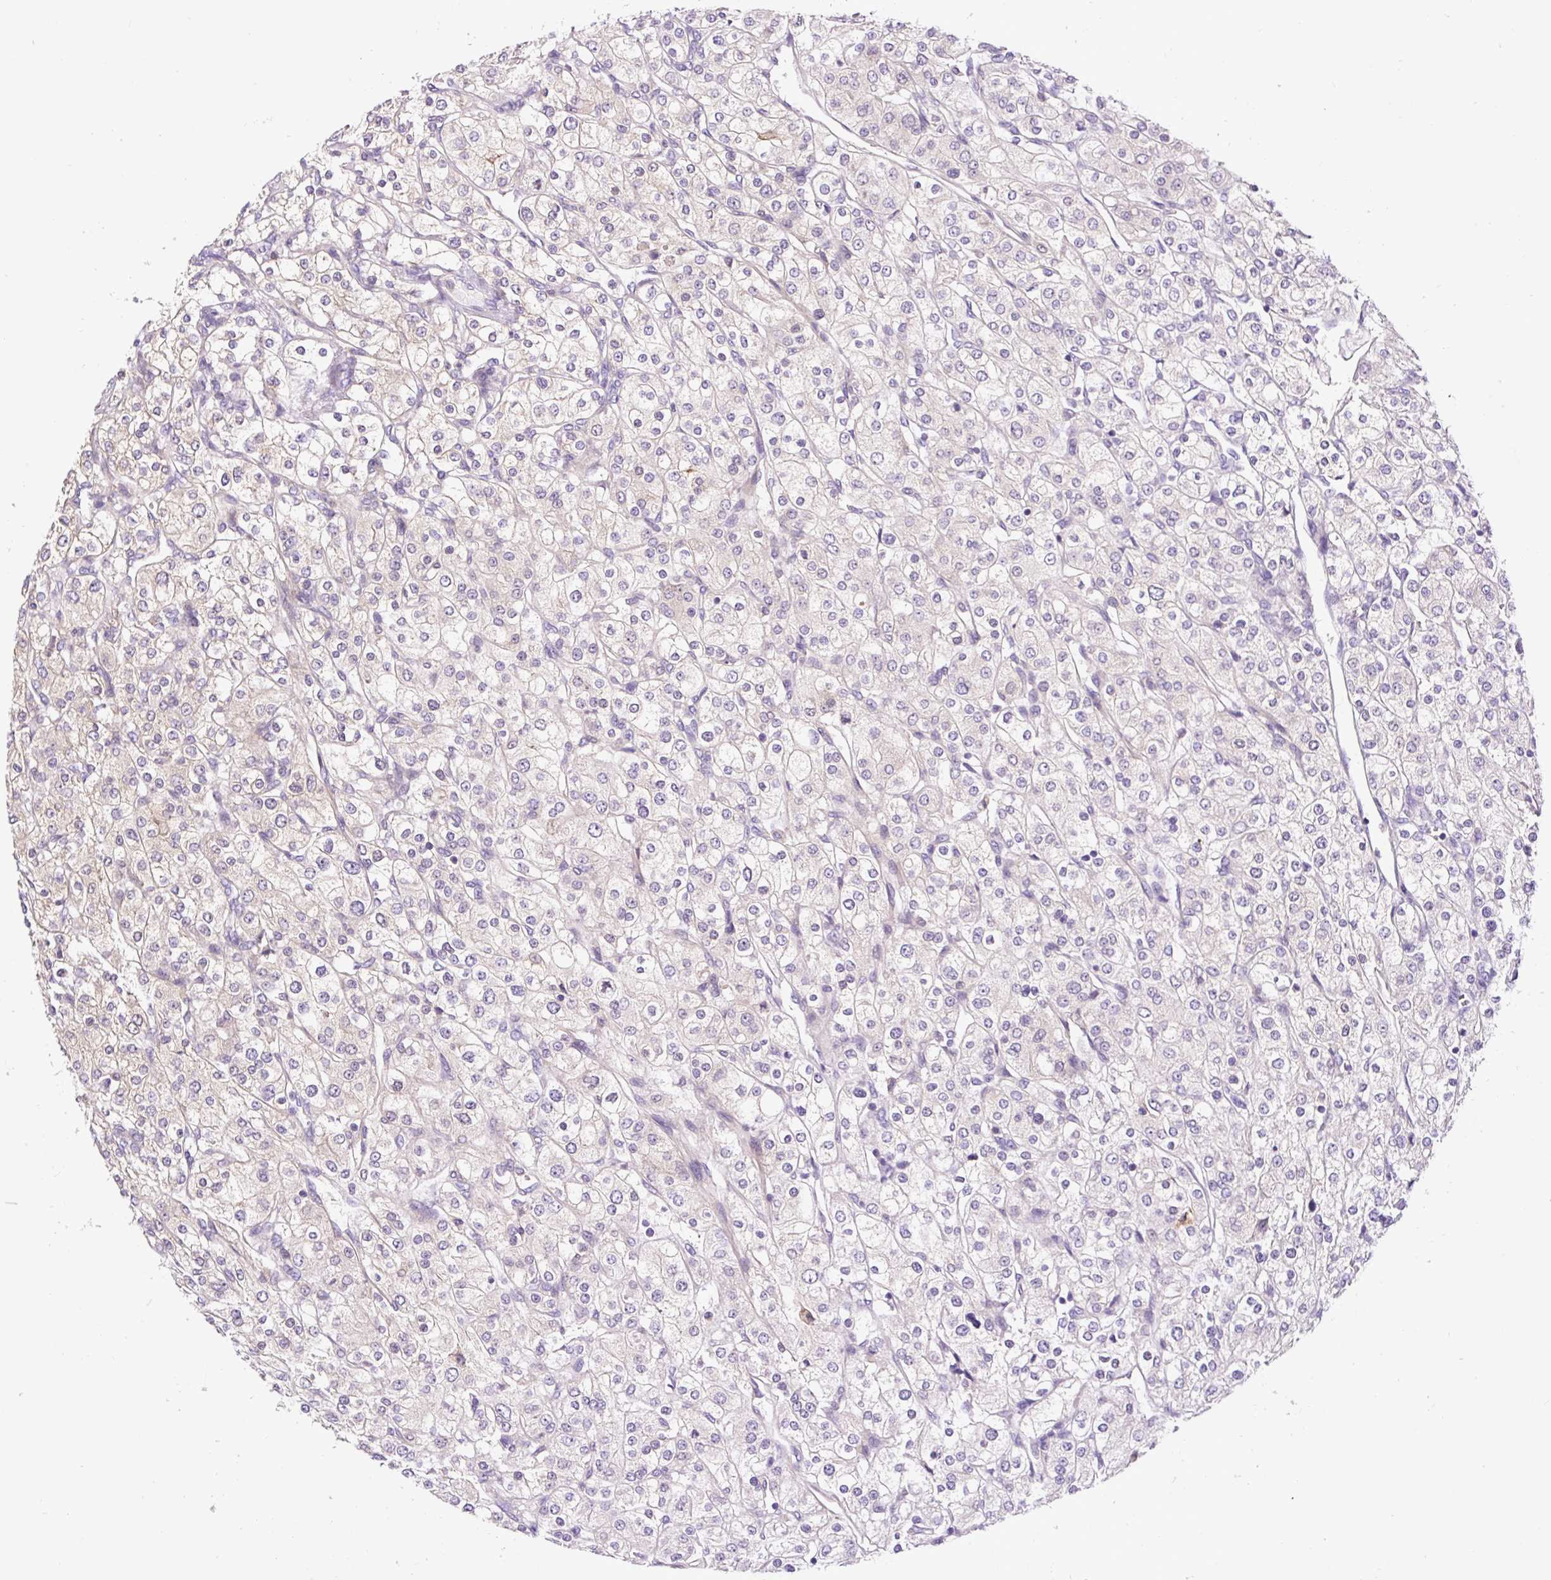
{"staining": {"intensity": "negative", "quantity": "none", "location": "none"}, "tissue": "renal cancer", "cell_type": "Tumor cells", "image_type": "cancer", "snomed": [{"axis": "morphology", "description": "Adenocarcinoma, NOS"}, {"axis": "topography", "description": "Kidney"}], "caption": "IHC of renal cancer (adenocarcinoma) reveals no positivity in tumor cells.", "gene": "CCDC28A", "patient": {"sex": "male", "age": 80}}